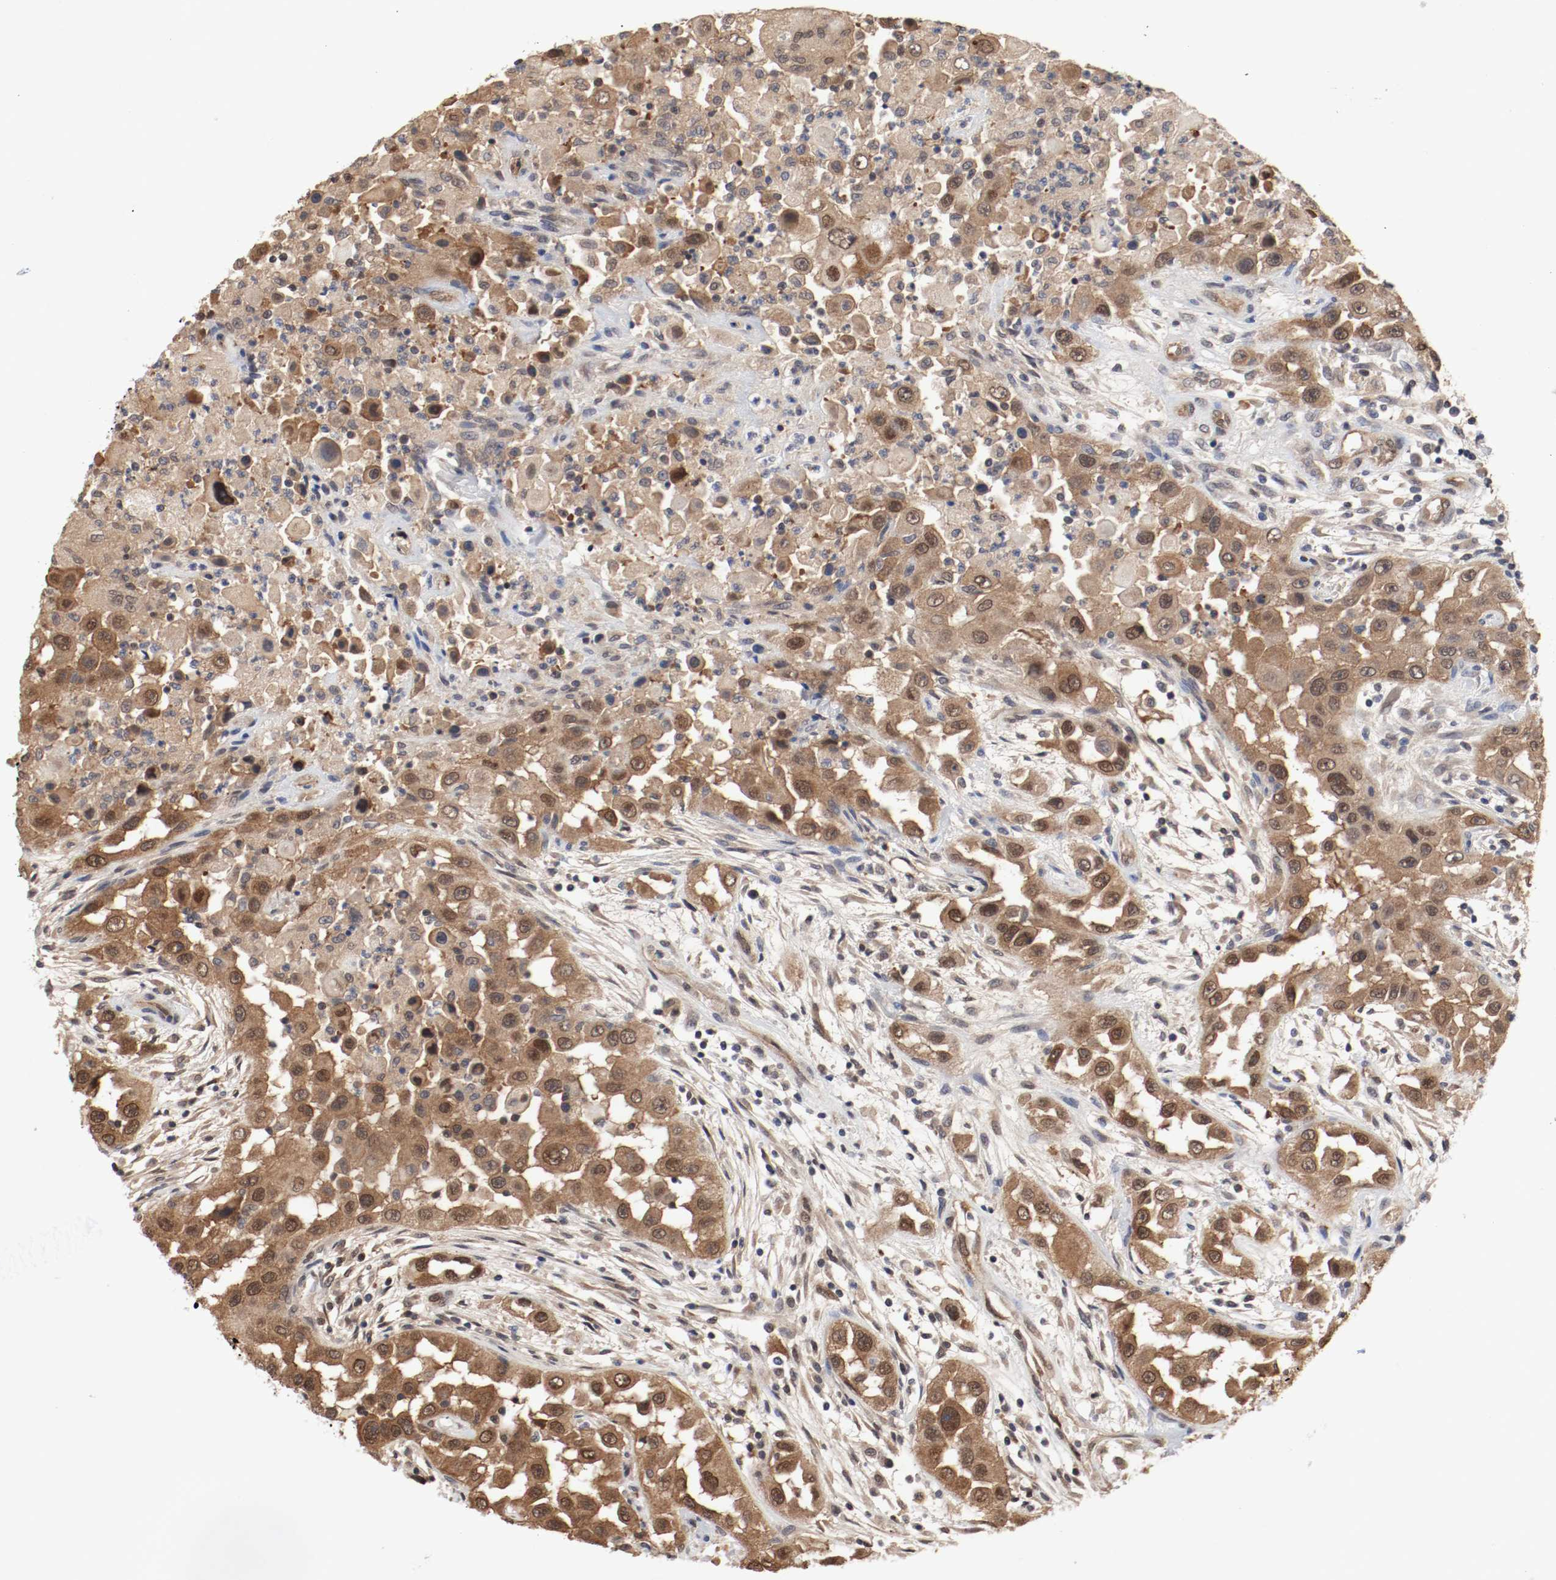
{"staining": {"intensity": "moderate", "quantity": ">75%", "location": "cytoplasmic/membranous,nuclear"}, "tissue": "head and neck cancer", "cell_type": "Tumor cells", "image_type": "cancer", "snomed": [{"axis": "morphology", "description": "Carcinoma, NOS"}, {"axis": "topography", "description": "Head-Neck"}], "caption": "This is an image of immunohistochemistry (IHC) staining of head and neck cancer, which shows moderate staining in the cytoplasmic/membranous and nuclear of tumor cells.", "gene": "AFG3L2", "patient": {"sex": "male", "age": 87}}